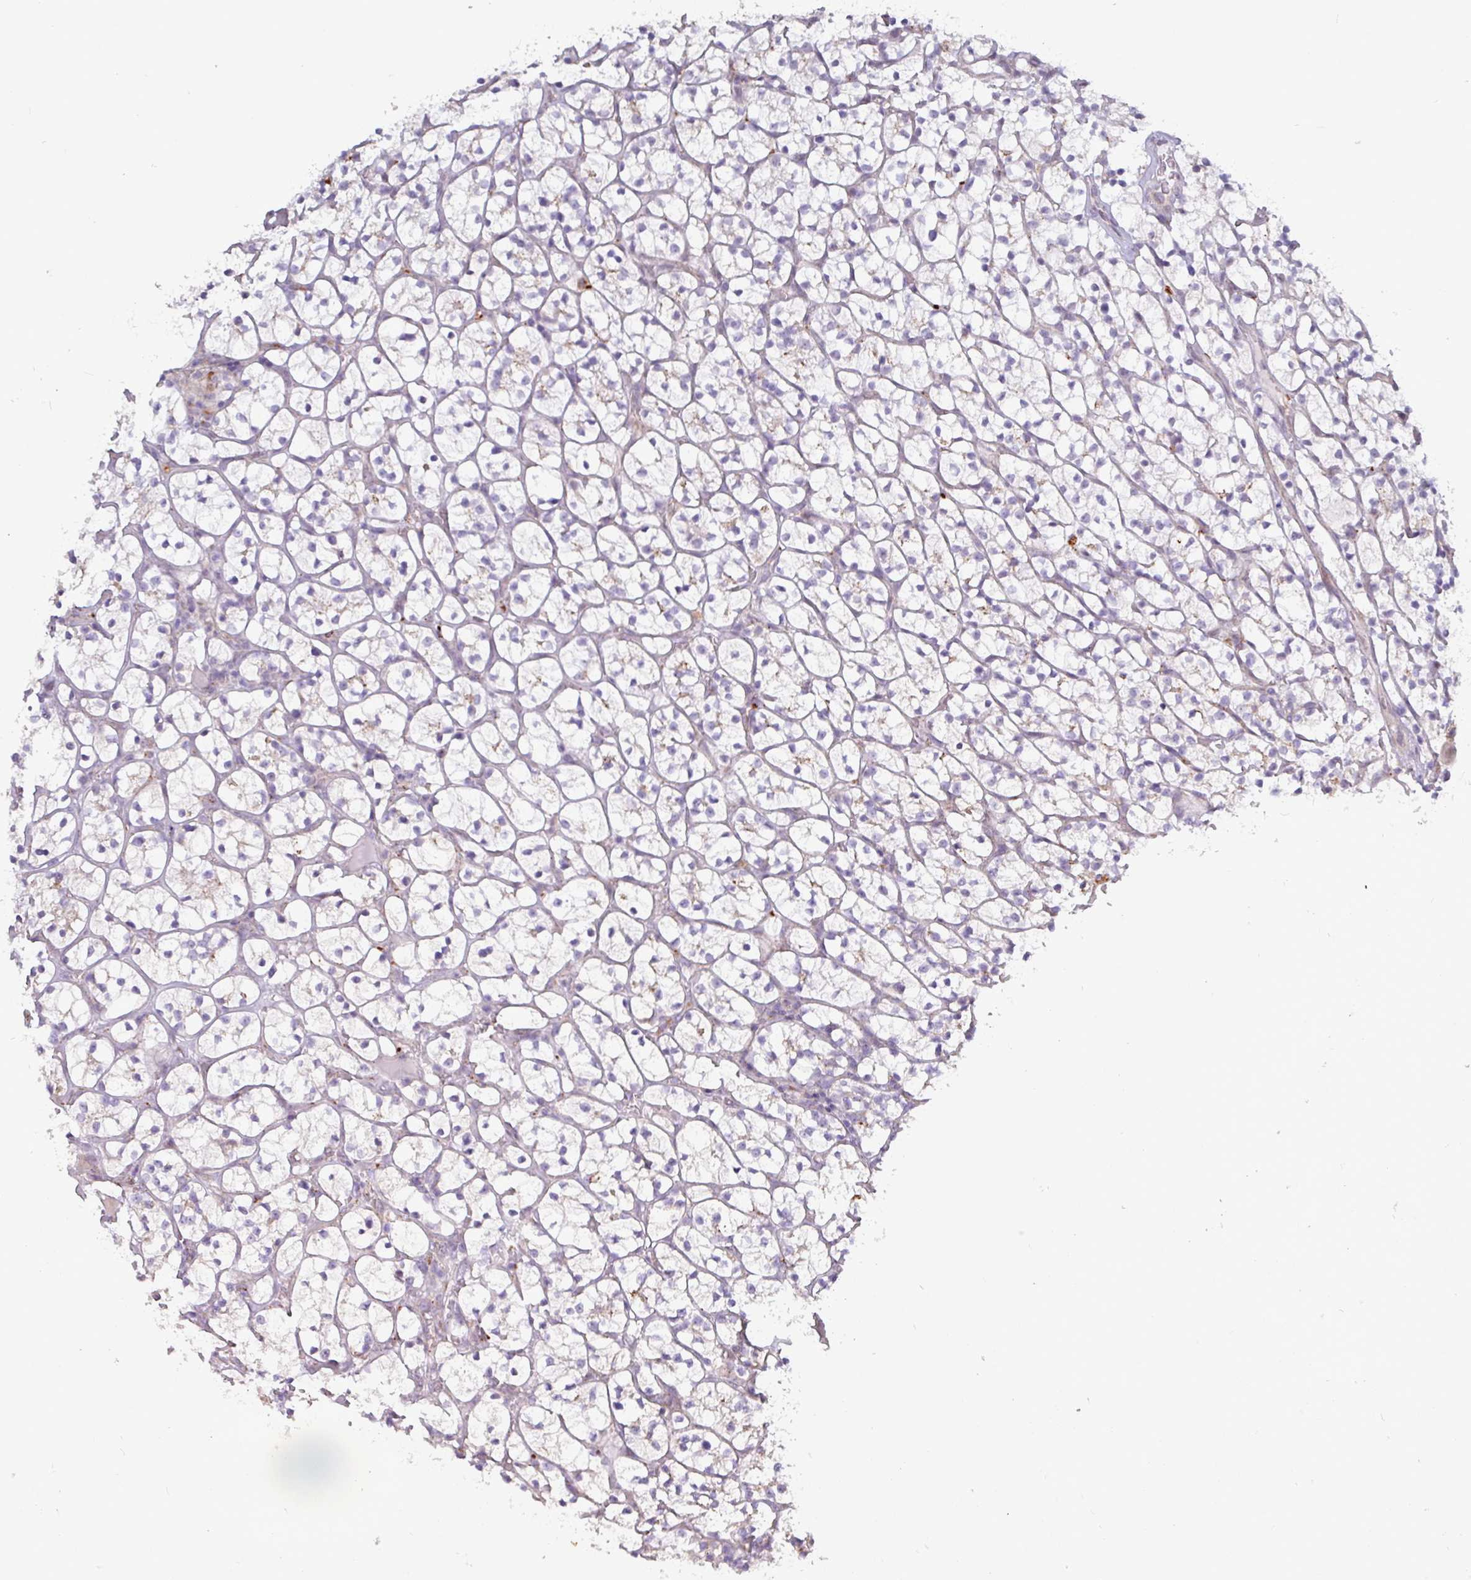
{"staining": {"intensity": "negative", "quantity": "none", "location": "none"}, "tissue": "renal cancer", "cell_type": "Tumor cells", "image_type": "cancer", "snomed": [{"axis": "morphology", "description": "Adenocarcinoma, NOS"}, {"axis": "topography", "description": "Kidney"}], "caption": "High magnification brightfield microscopy of renal cancer stained with DAB (brown) and counterstained with hematoxylin (blue): tumor cells show no significant staining. (DAB immunohistochemistry (IHC) with hematoxylin counter stain).", "gene": "AMIGO2", "patient": {"sex": "female", "age": 64}}